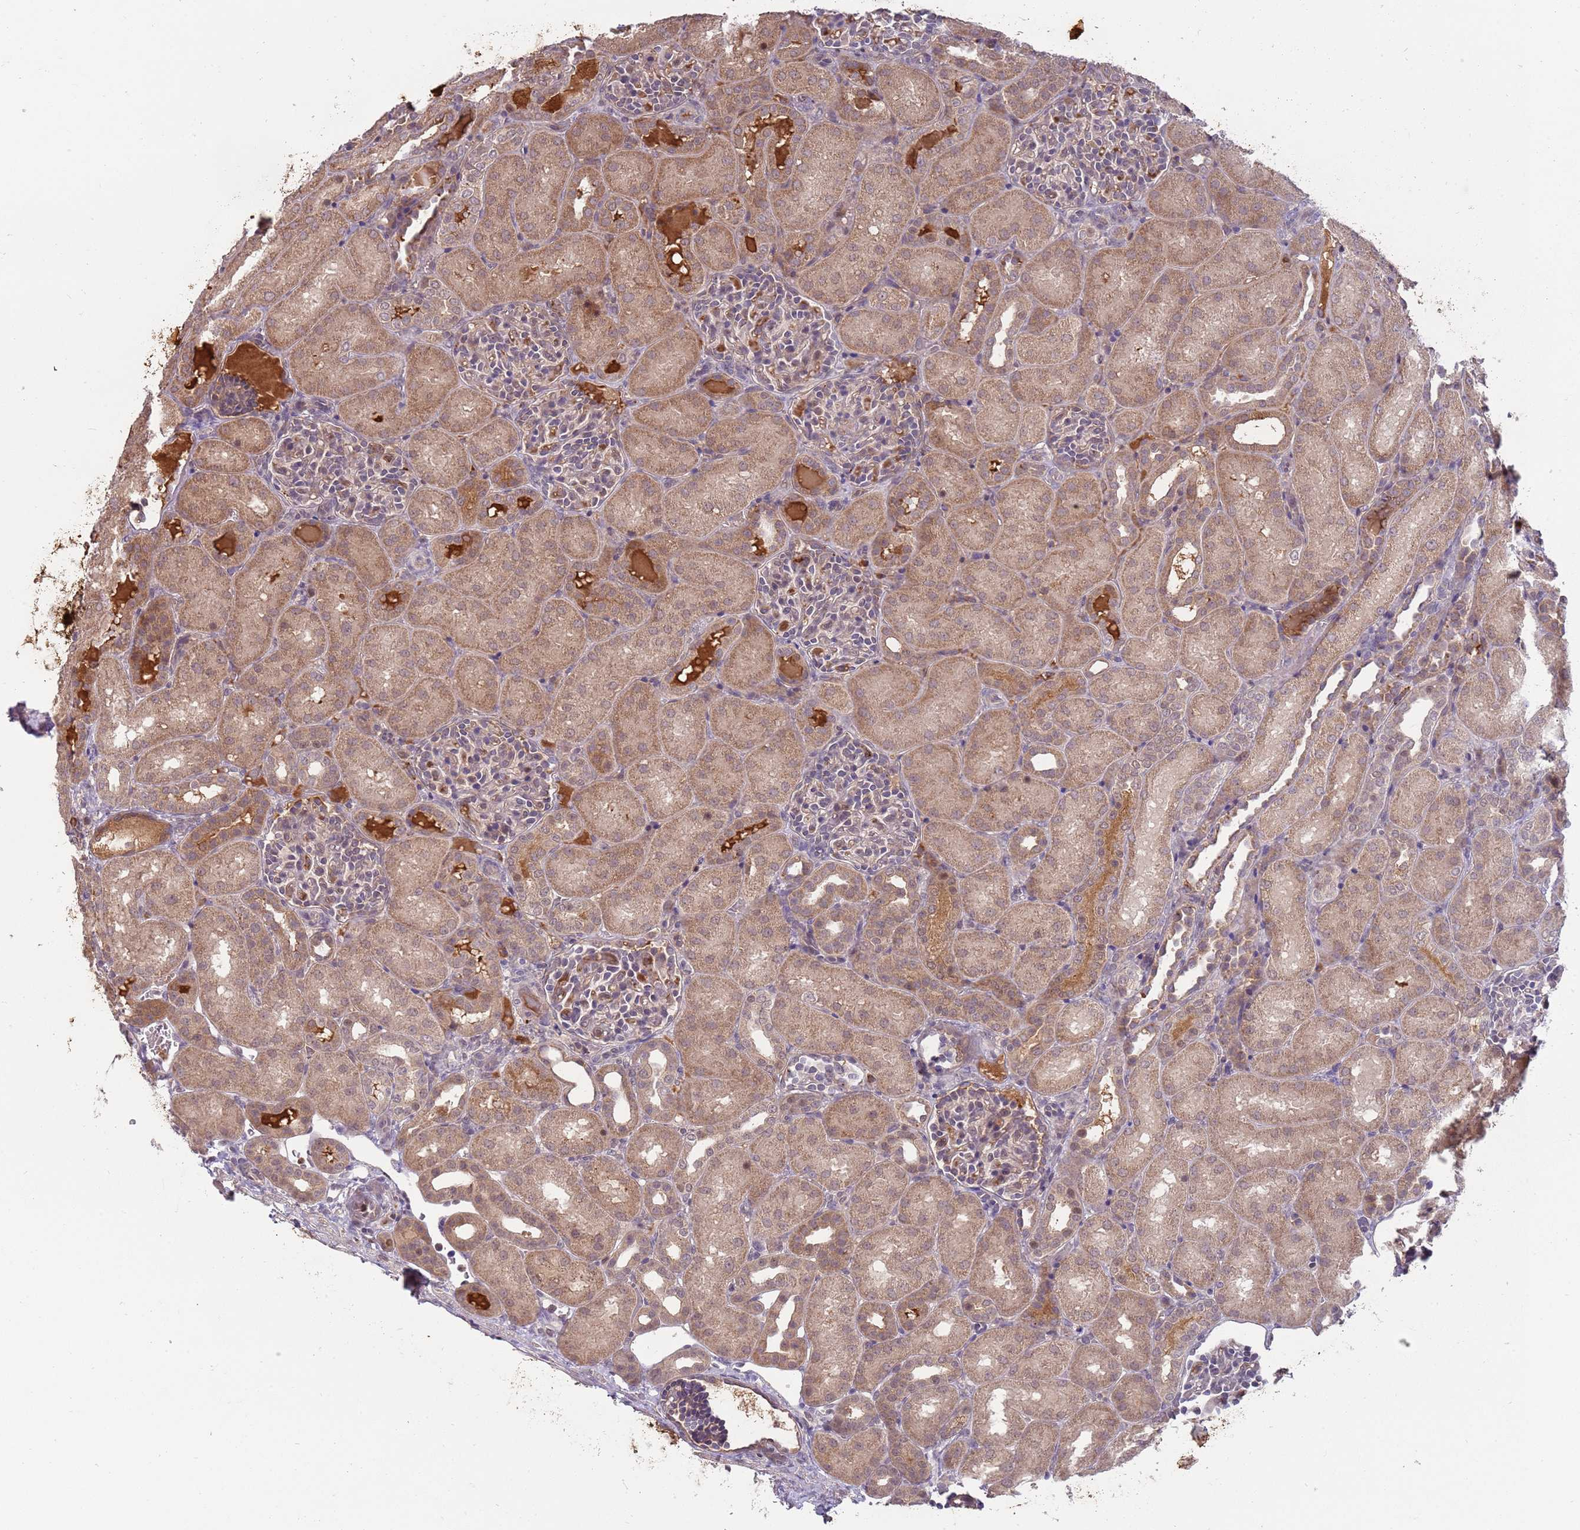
{"staining": {"intensity": "weak", "quantity": "<25%", "location": "cytoplasmic/membranous,nuclear"}, "tissue": "kidney", "cell_type": "Cells in glomeruli", "image_type": "normal", "snomed": [{"axis": "morphology", "description": "Normal tissue, NOS"}, {"axis": "topography", "description": "Kidney"}], "caption": "Immunohistochemistry (IHC) image of normal kidney: kidney stained with DAB exhibits no significant protein staining in cells in glomeruli.", "gene": "NBPF4", "patient": {"sex": "male", "age": 1}}